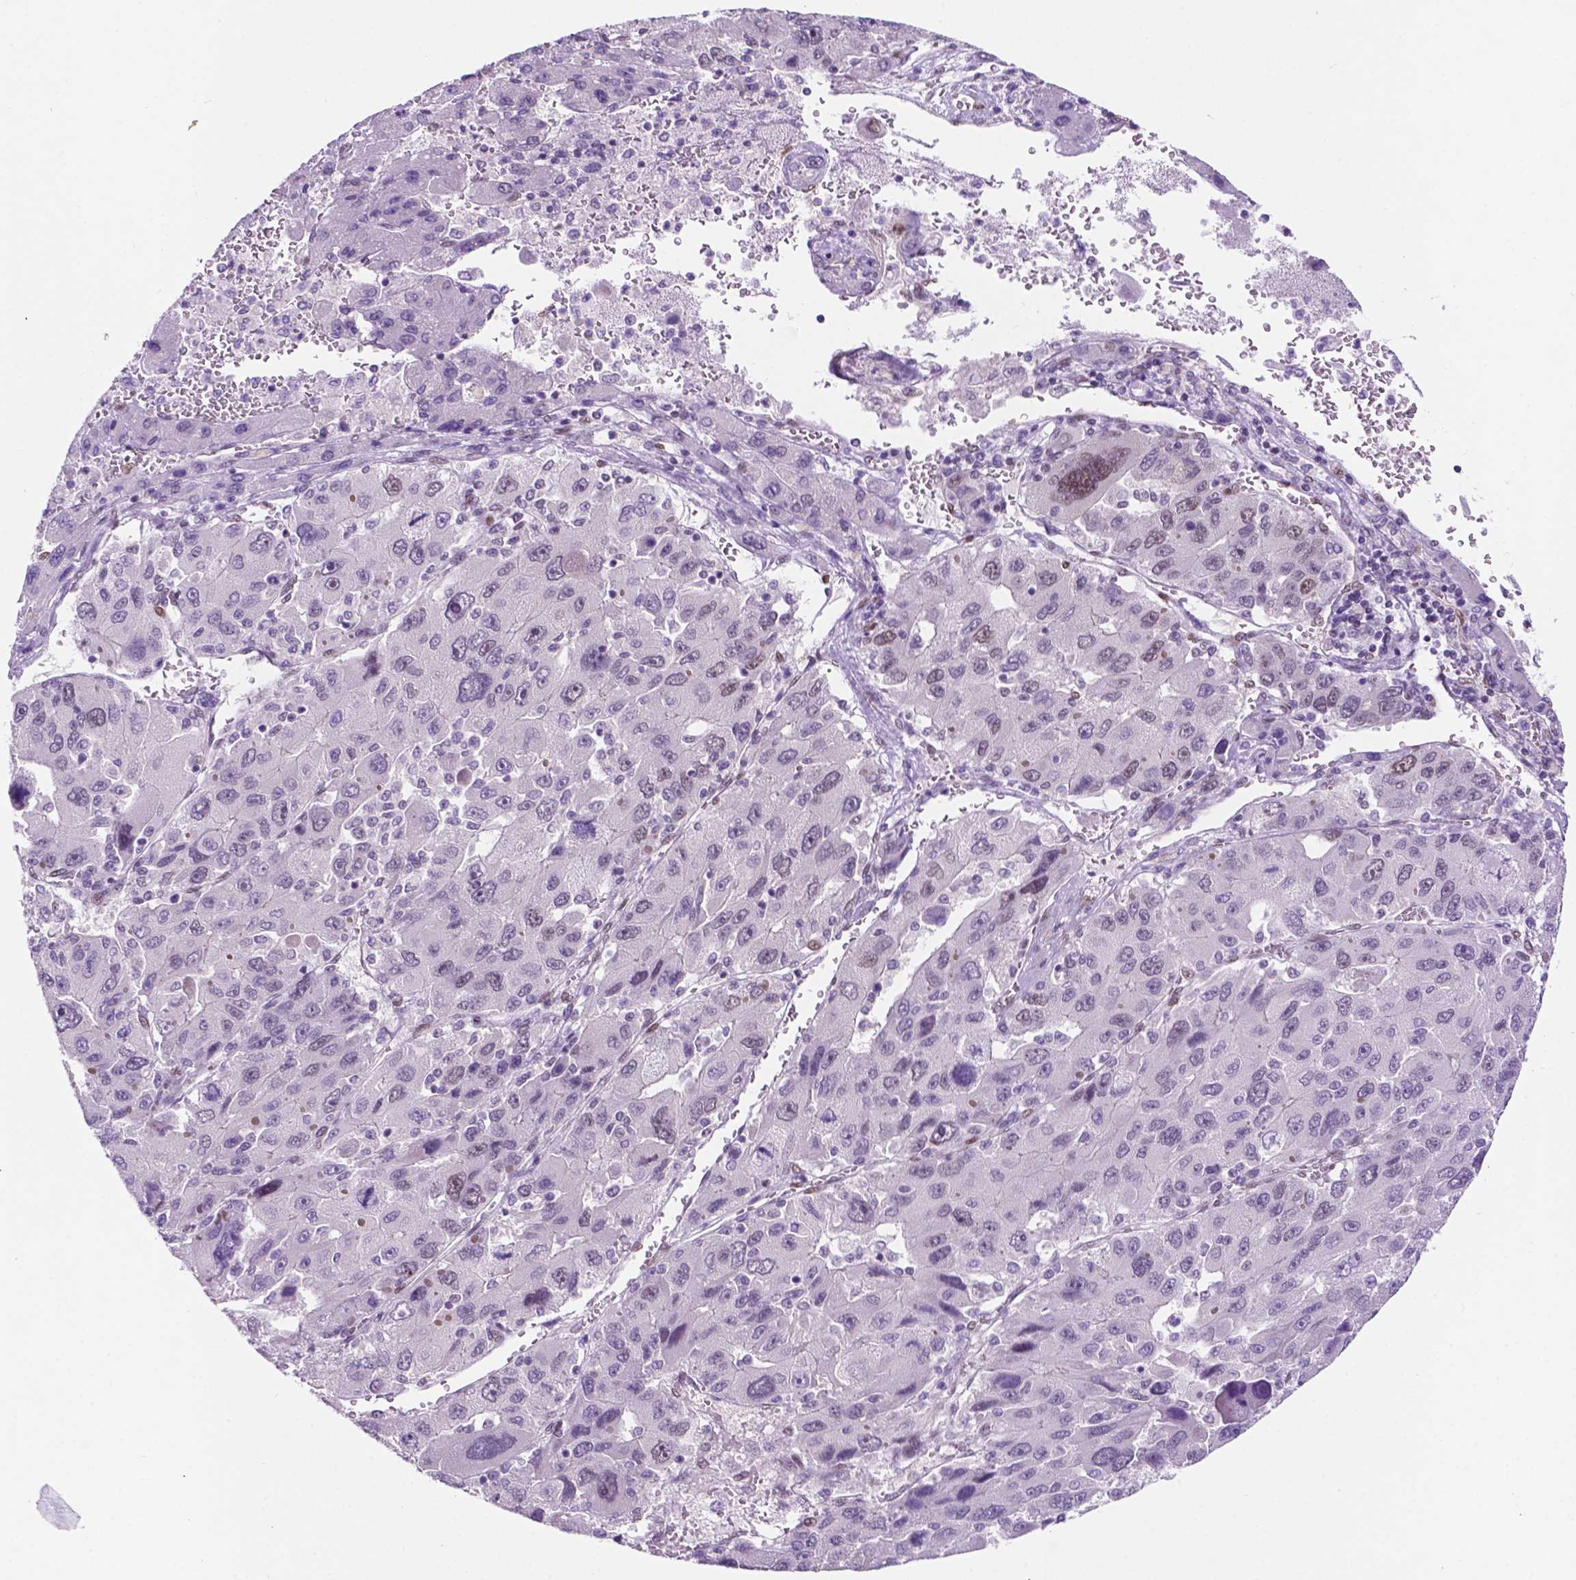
{"staining": {"intensity": "negative", "quantity": "none", "location": "none"}, "tissue": "liver cancer", "cell_type": "Tumor cells", "image_type": "cancer", "snomed": [{"axis": "morphology", "description": "Carcinoma, Hepatocellular, NOS"}, {"axis": "topography", "description": "Liver"}], "caption": "The histopathology image shows no staining of tumor cells in liver cancer.", "gene": "ERF", "patient": {"sex": "female", "age": 41}}